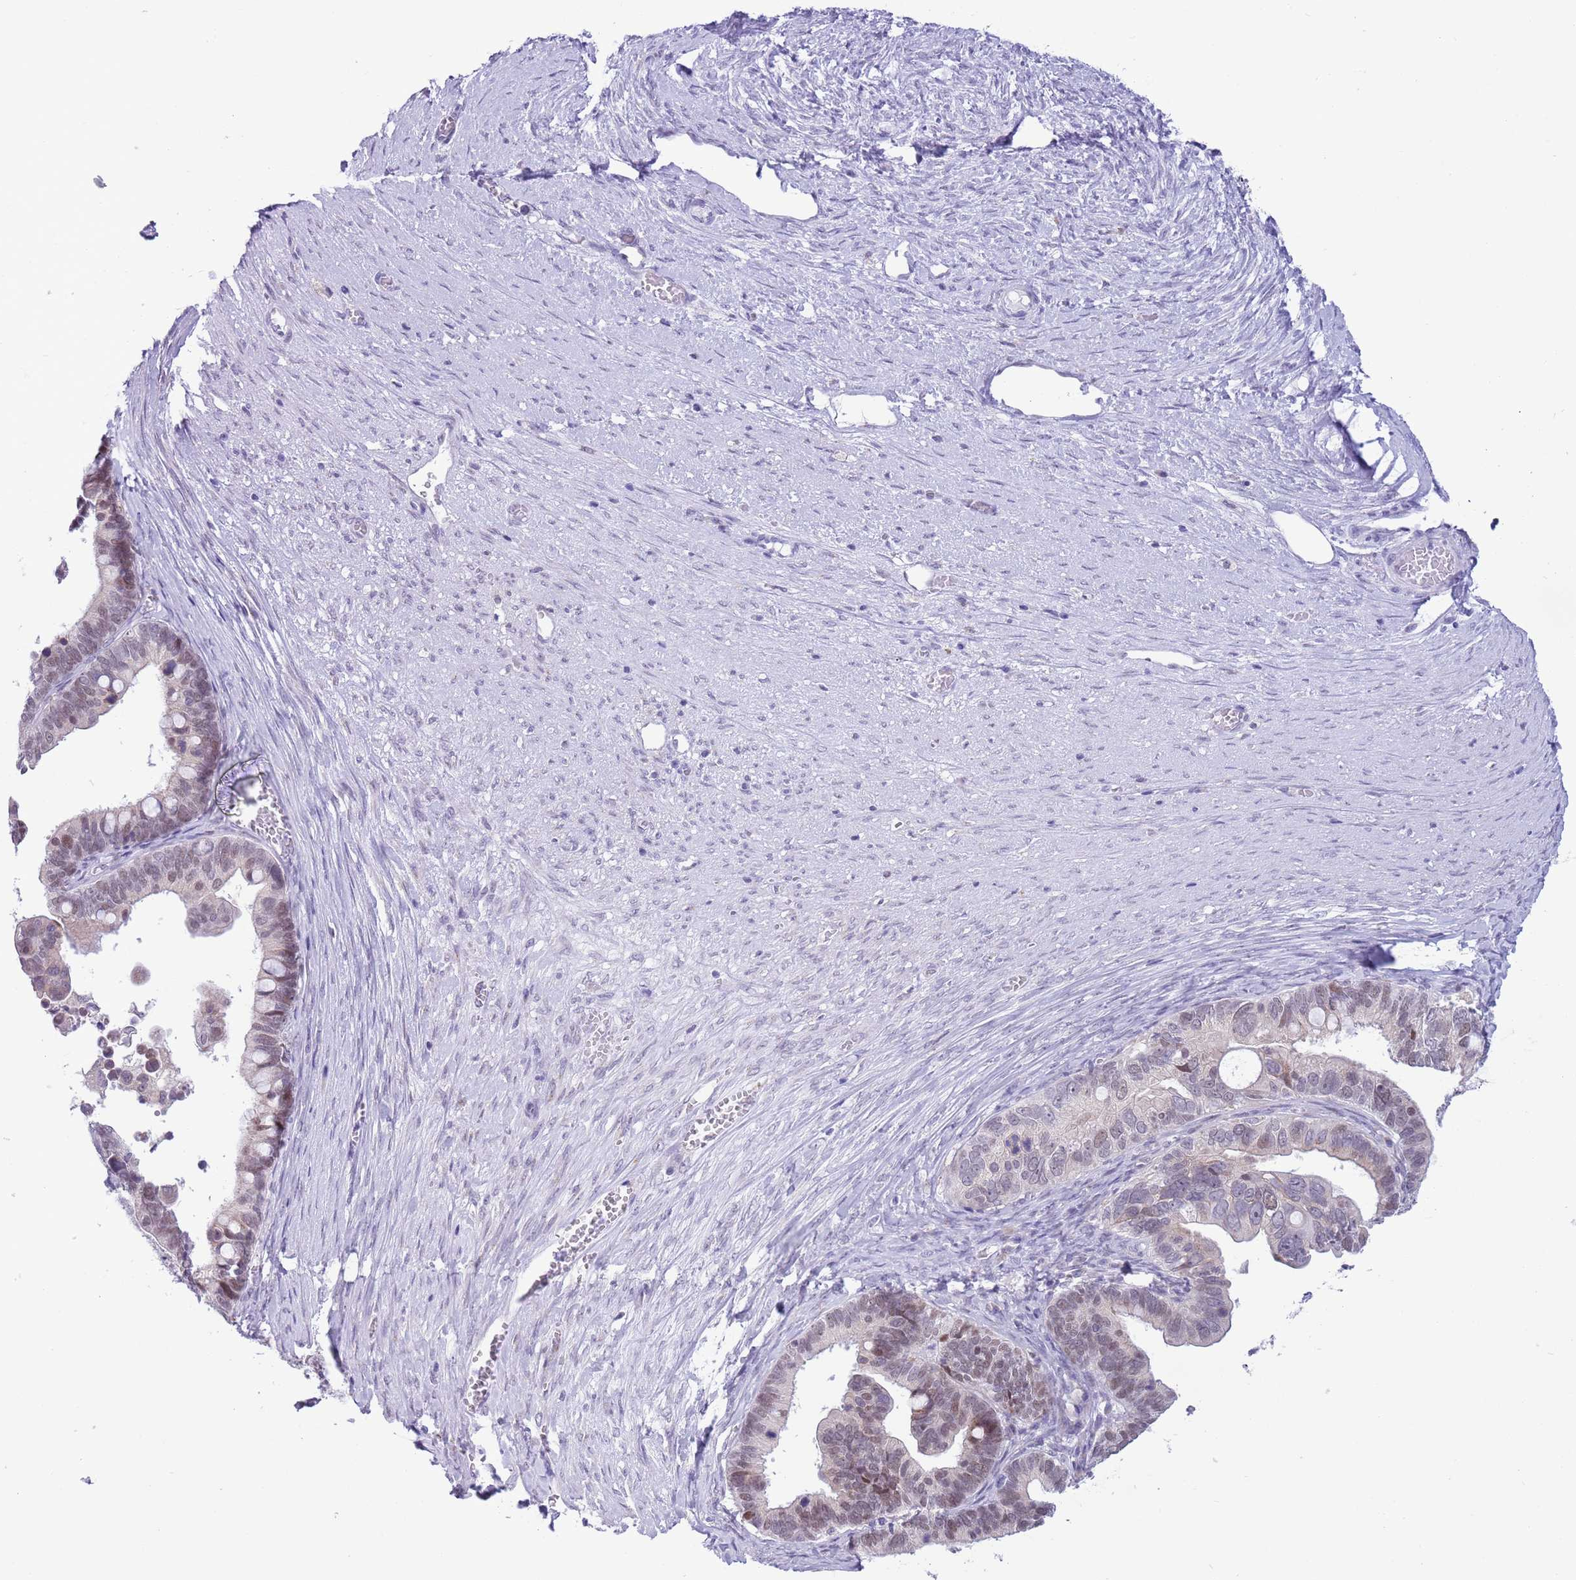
{"staining": {"intensity": "weak", "quantity": "25%-75%", "location": "nuclear"}, "tissue": "ovarian cancer", "cell_type": "Tumor cells", "image_type": "cancer", "snomed": [{"axis": "morphology", "description": "Cystadenocarcinoma, serous, NOS"}, {"axis": "topography", "description": "Ovary"}], "caption": "IHC of ovarian cancer demonstrates low levels of weak nuclear positivity in about 25%-75% of tumor cells. The protein is stained brown, and the nuclei are stained in blue (DAB IHC with brightfield microscopy, high magnification).", "gene": "ZNF576", "patient": {"sex": "female", "age": 56}}